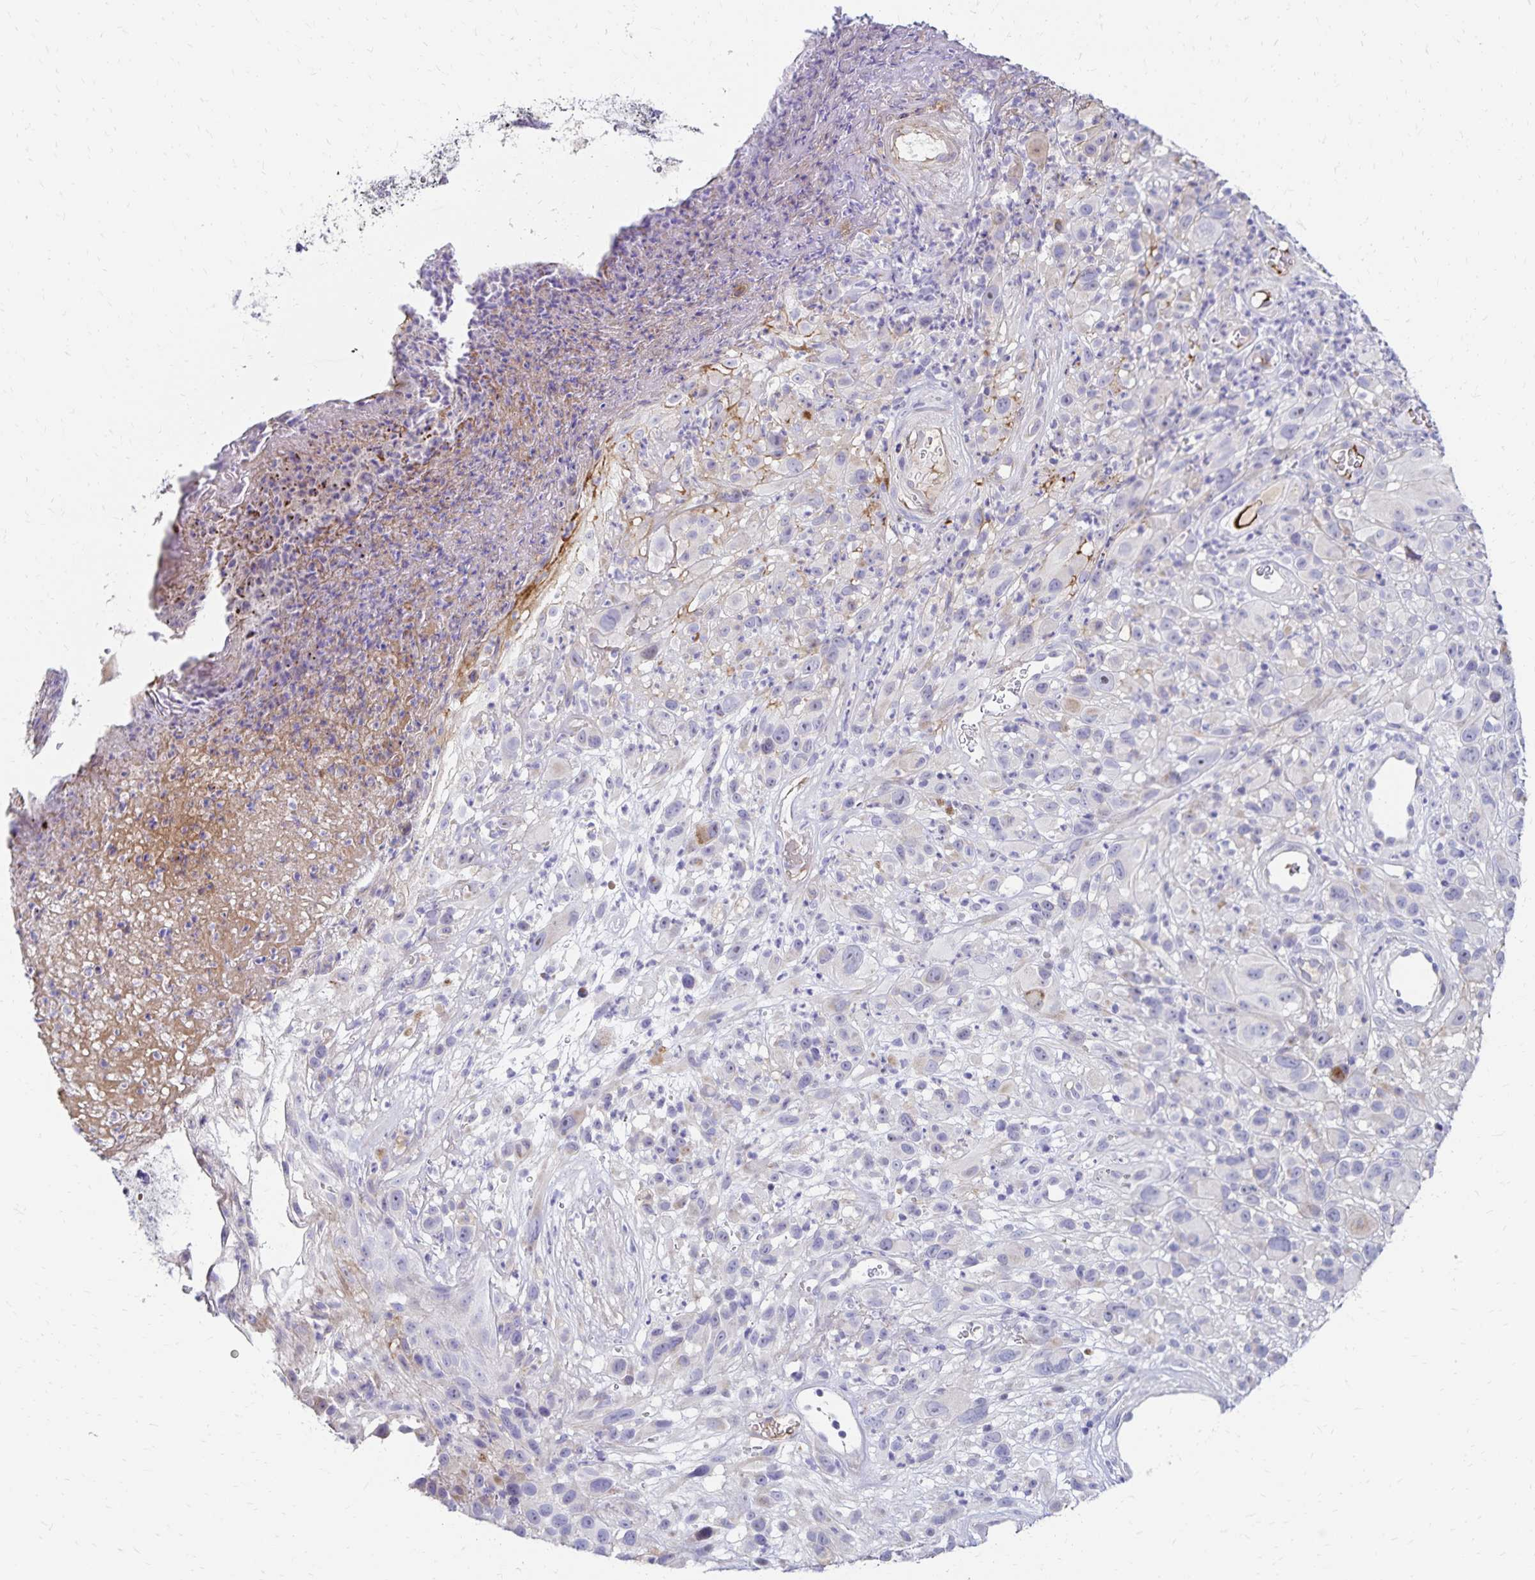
{"staining": {"intensity": "negative", "quantity": "none", "location": "none"}, "tissue": "melanoma", "cell_type": "Tumor cells", "image_type": "cancer", "snomed": [{"axis": "morphology", "description": "Malignant melanoma, NOS"}, {"axis": "topography", "description": "Skin"}], "caption": "A high-resolution histopathology image shows immunohistochemistry staining of malignant melanoma, which reveals no significant expression in tumor cells.", "gene": "NECAP1", "patient": {"sex": "male", "age": 68}}